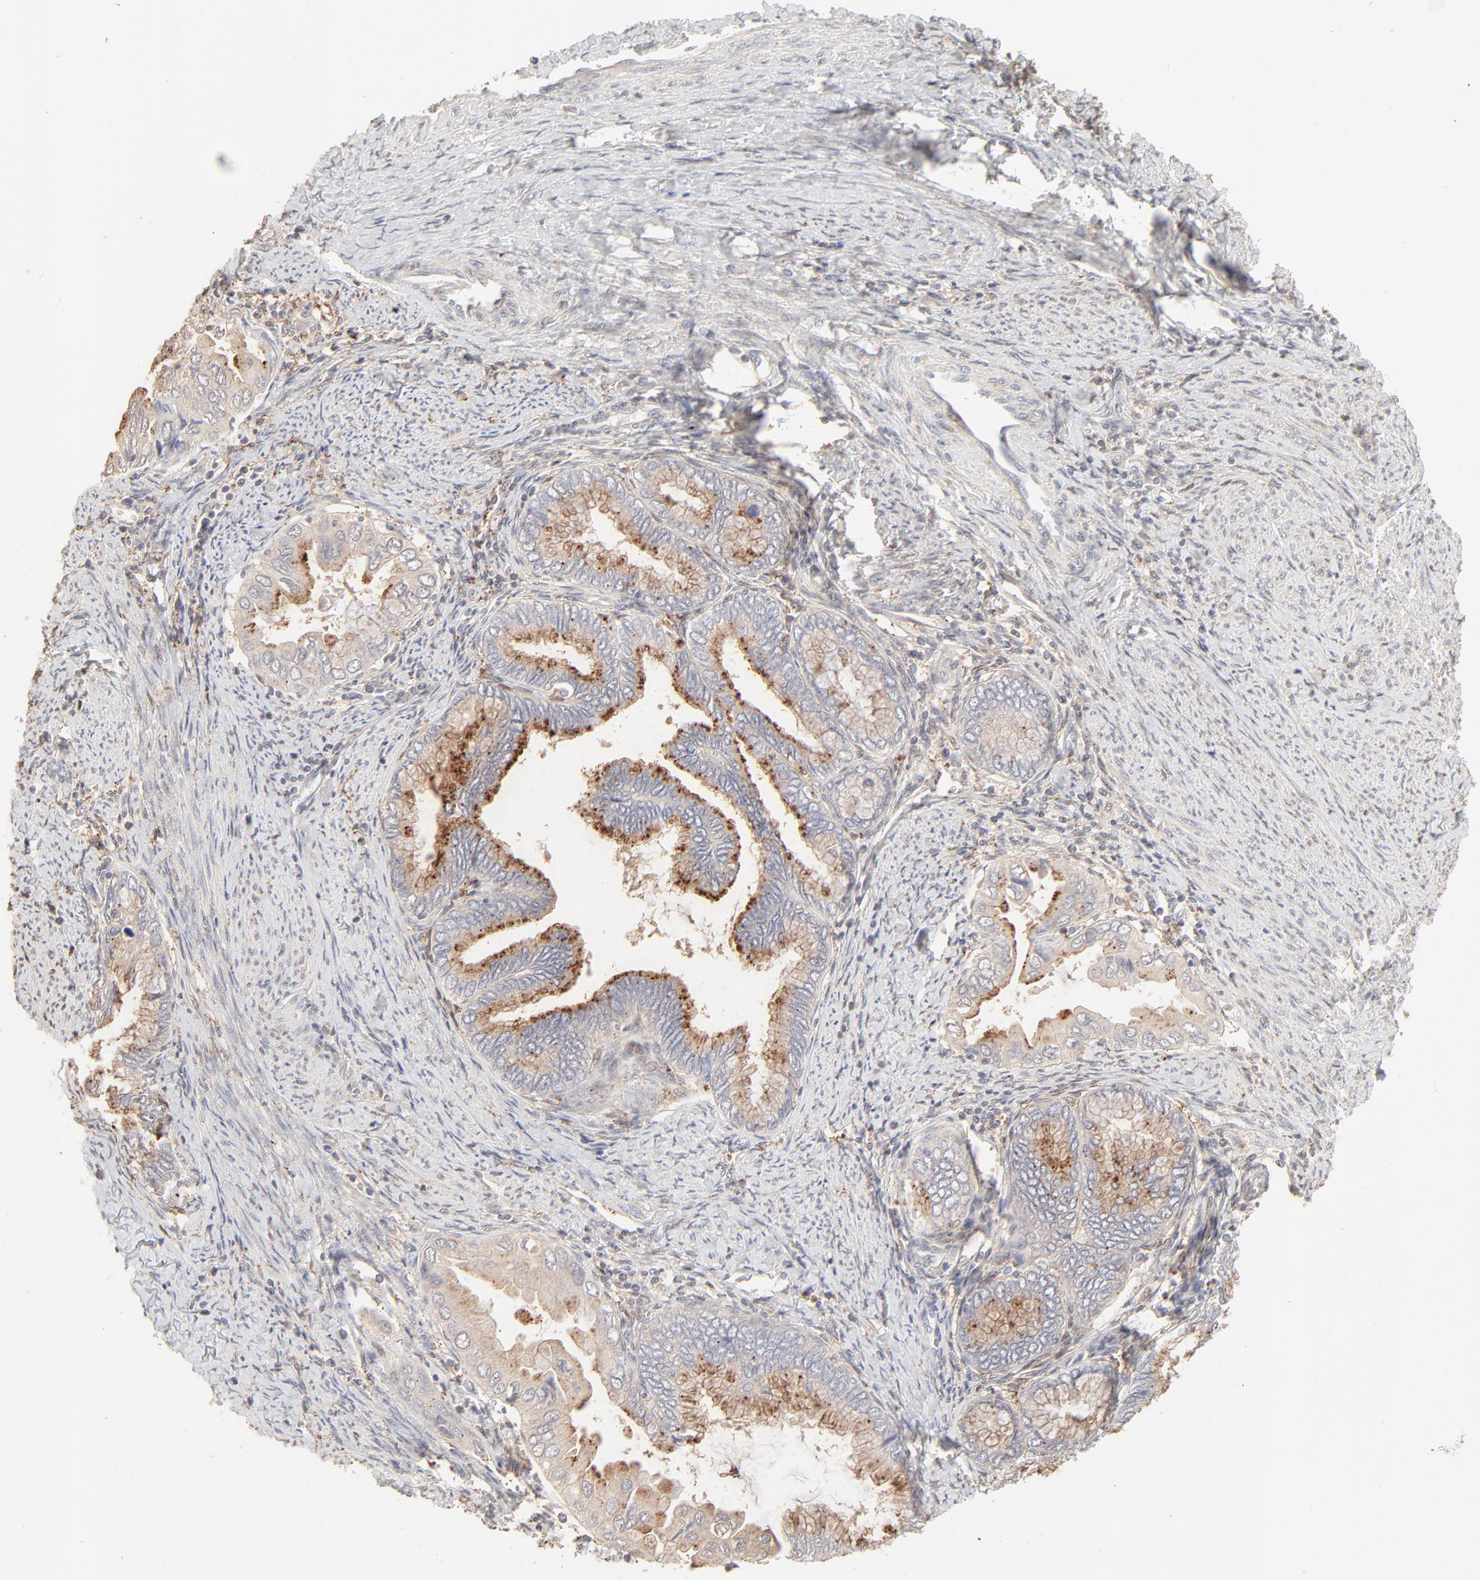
{"staining": {"intensity": "moderate", "quantity": ">75%", "location": "cytoplasmic/membranous"}, "tissue": "cervical cancer", "cell_type": "Tumor cells", "image_type": "cancer", "snomed": [{"axis": "morphology", "description": "Adenocarcinoma, NOS"}, {"axis": "topography", "description": "Cervix"}], "caption": "Immunohistochemistry of human adenocarcinoma (cervical) displays medium levels of moderate cytoplasmic/membranous staining in about >75% of tumor cells.", "gene": "LGALS2", "patient": {"sex": "female", "age": 49}}